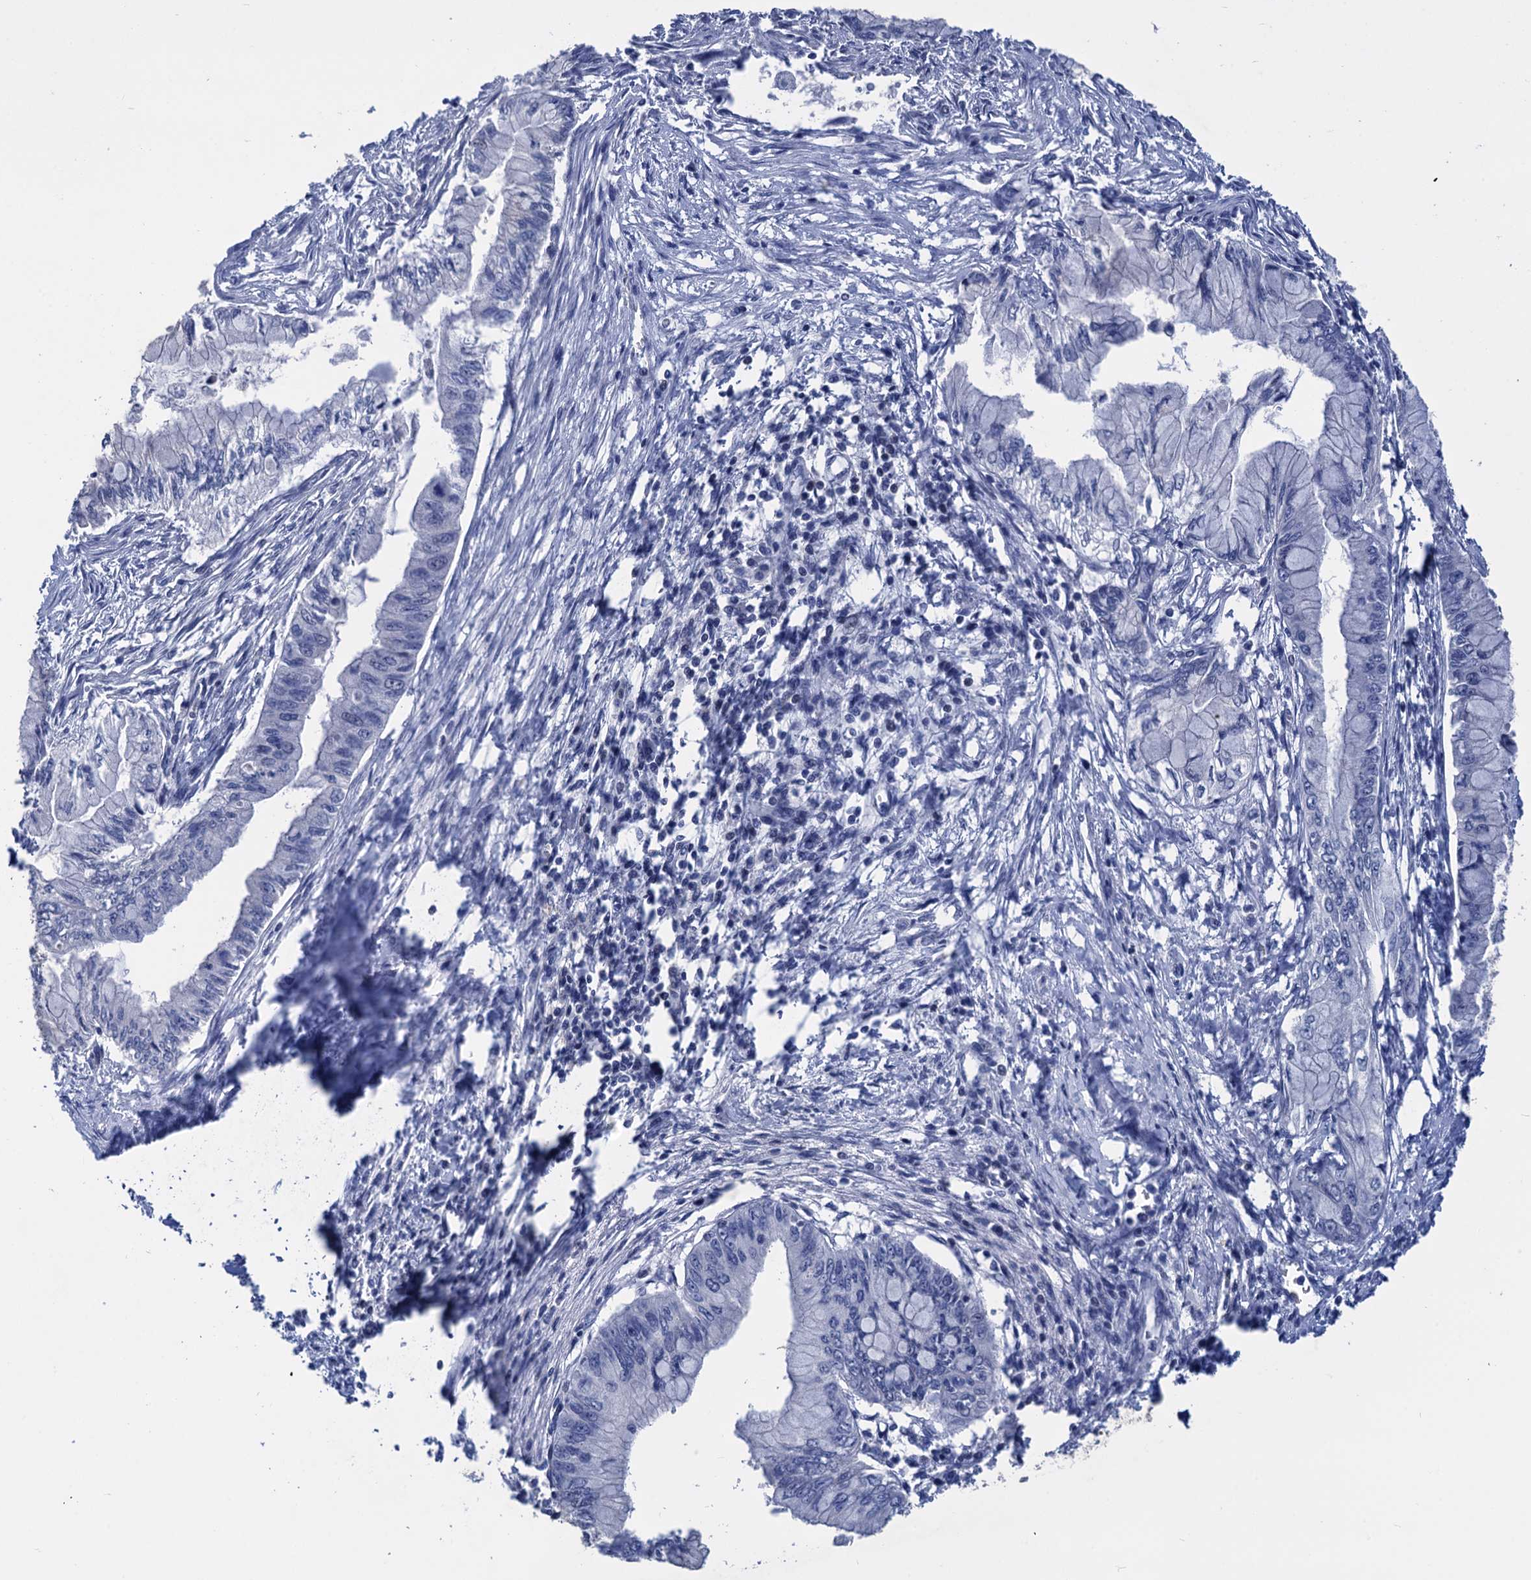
{"staining": {"intensity": "negative", "quantity": "none", "location": "none"}, "tissue": "pancreatic cancer", "cell_type": "Tumor cells", "image_type": "cancer", "snomed": [{"axis": "morphology", "description": "Adenocarcinoma, NOS"}, {"axis": "topography", "description": "Pancreas"}], "caption": "This photomicrograph is of pancreatic adenocarcinoma stained with immunohistochemistry to label a protein in brown with the nuclei are counter-stained blue. There is no positivity in tumor cells. (Brightfield microscopy of DAB IHC at high magnification).", "gene": "ESYT3", "patient": {"sex": "male", "age": 48}}